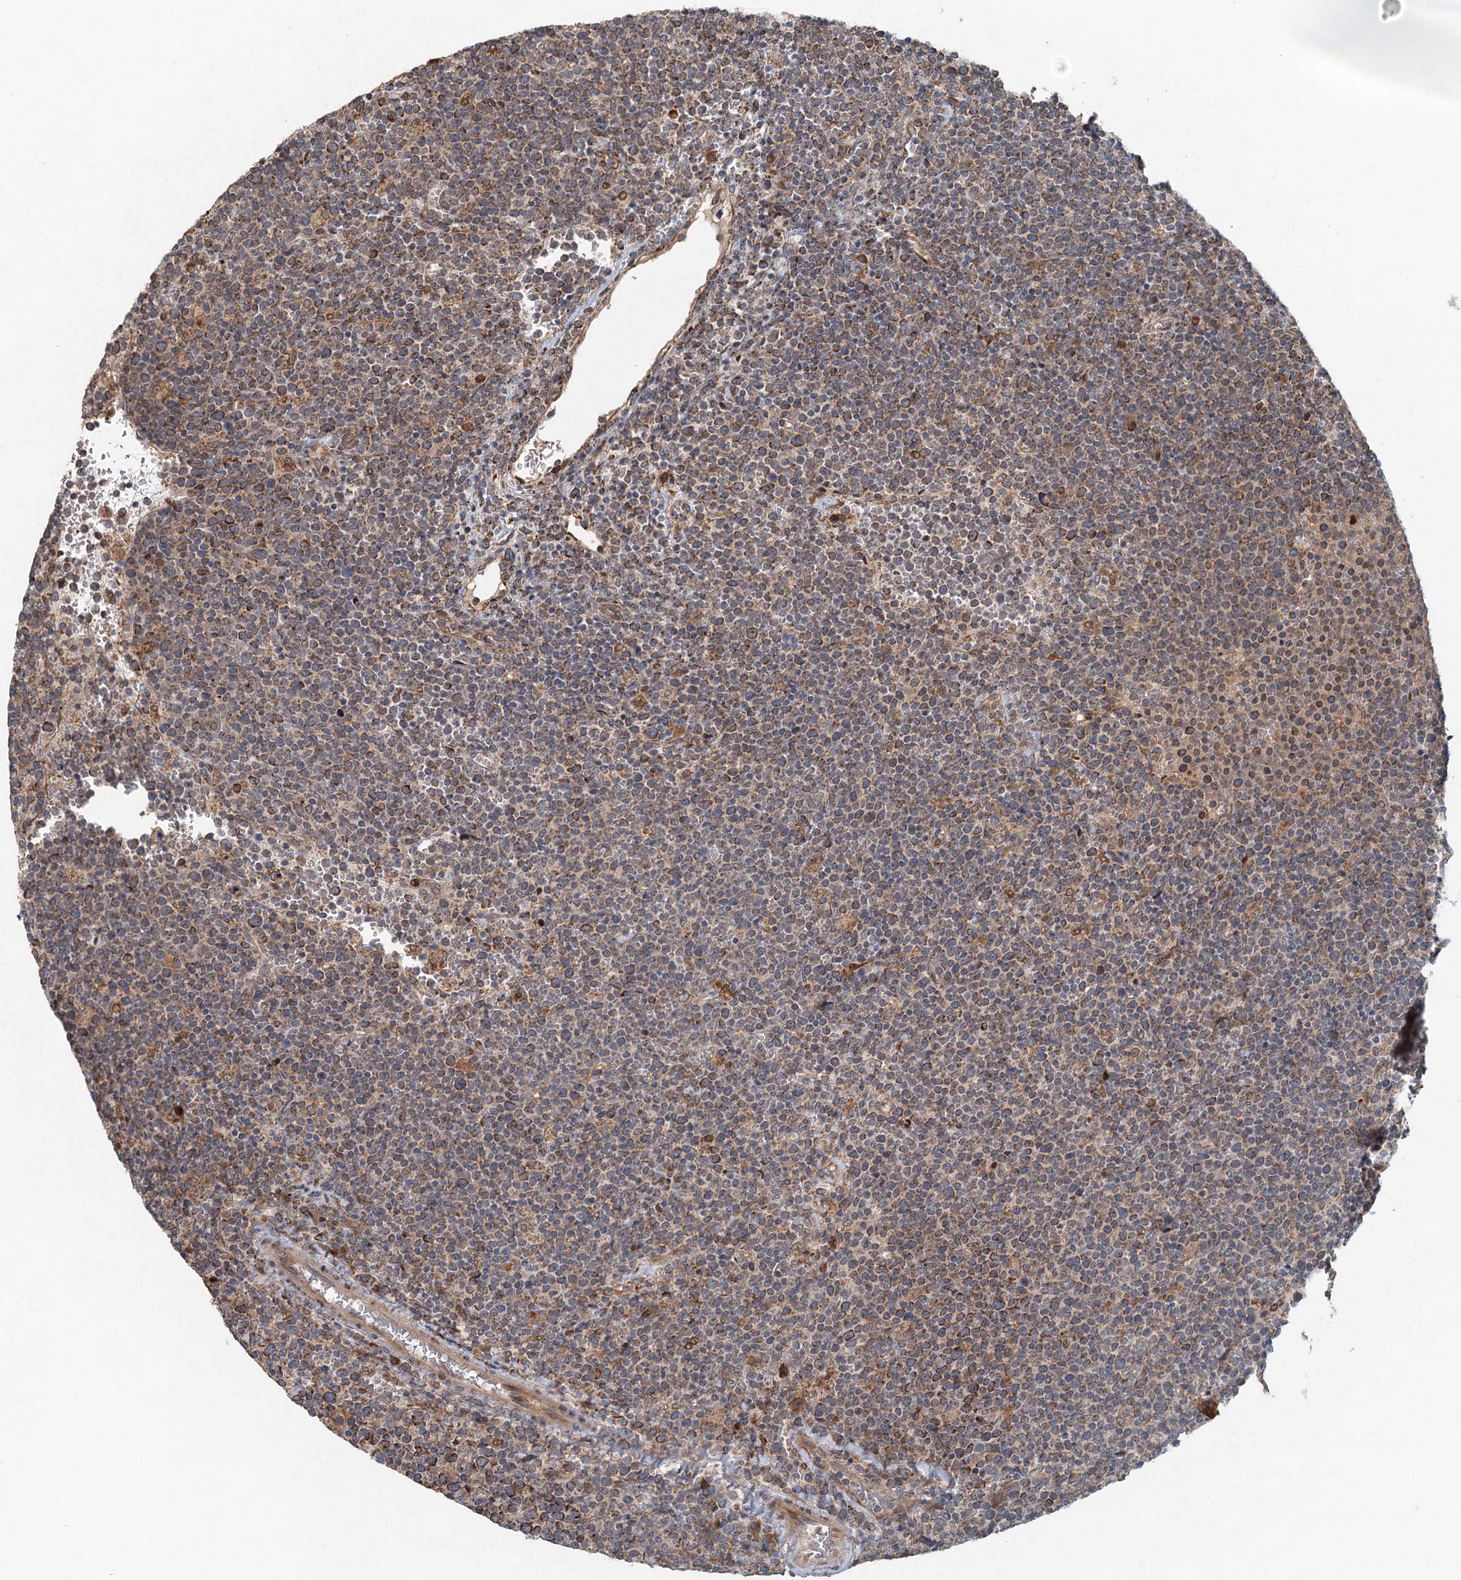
{"staining": {"intensity": "moderate", "quantity": ">75%", "location": "cytoplasmic/membranous"}, "tissue": "lymphoma", "cell_type": "Tumor cells", "image_type": "cancer", "snomed": [{"axis": "morphology", "description": "Malignant lymphoma, non-Hodgkin's type, High grade"}, {"axis": "topography", "description": "Lymph node"}], "caption": "IHC micrograph of neoplastic tissue: human lymphoma stained using immunohistochemistry displays medium levels of moderate protein expression localized specifically in the cytoplasmic/membranous of tumor cells, appearing as a cytoplasmic/membranous brown color.", "gene": "SRPX2", "patient": {"sex": "male", "age": 61}}